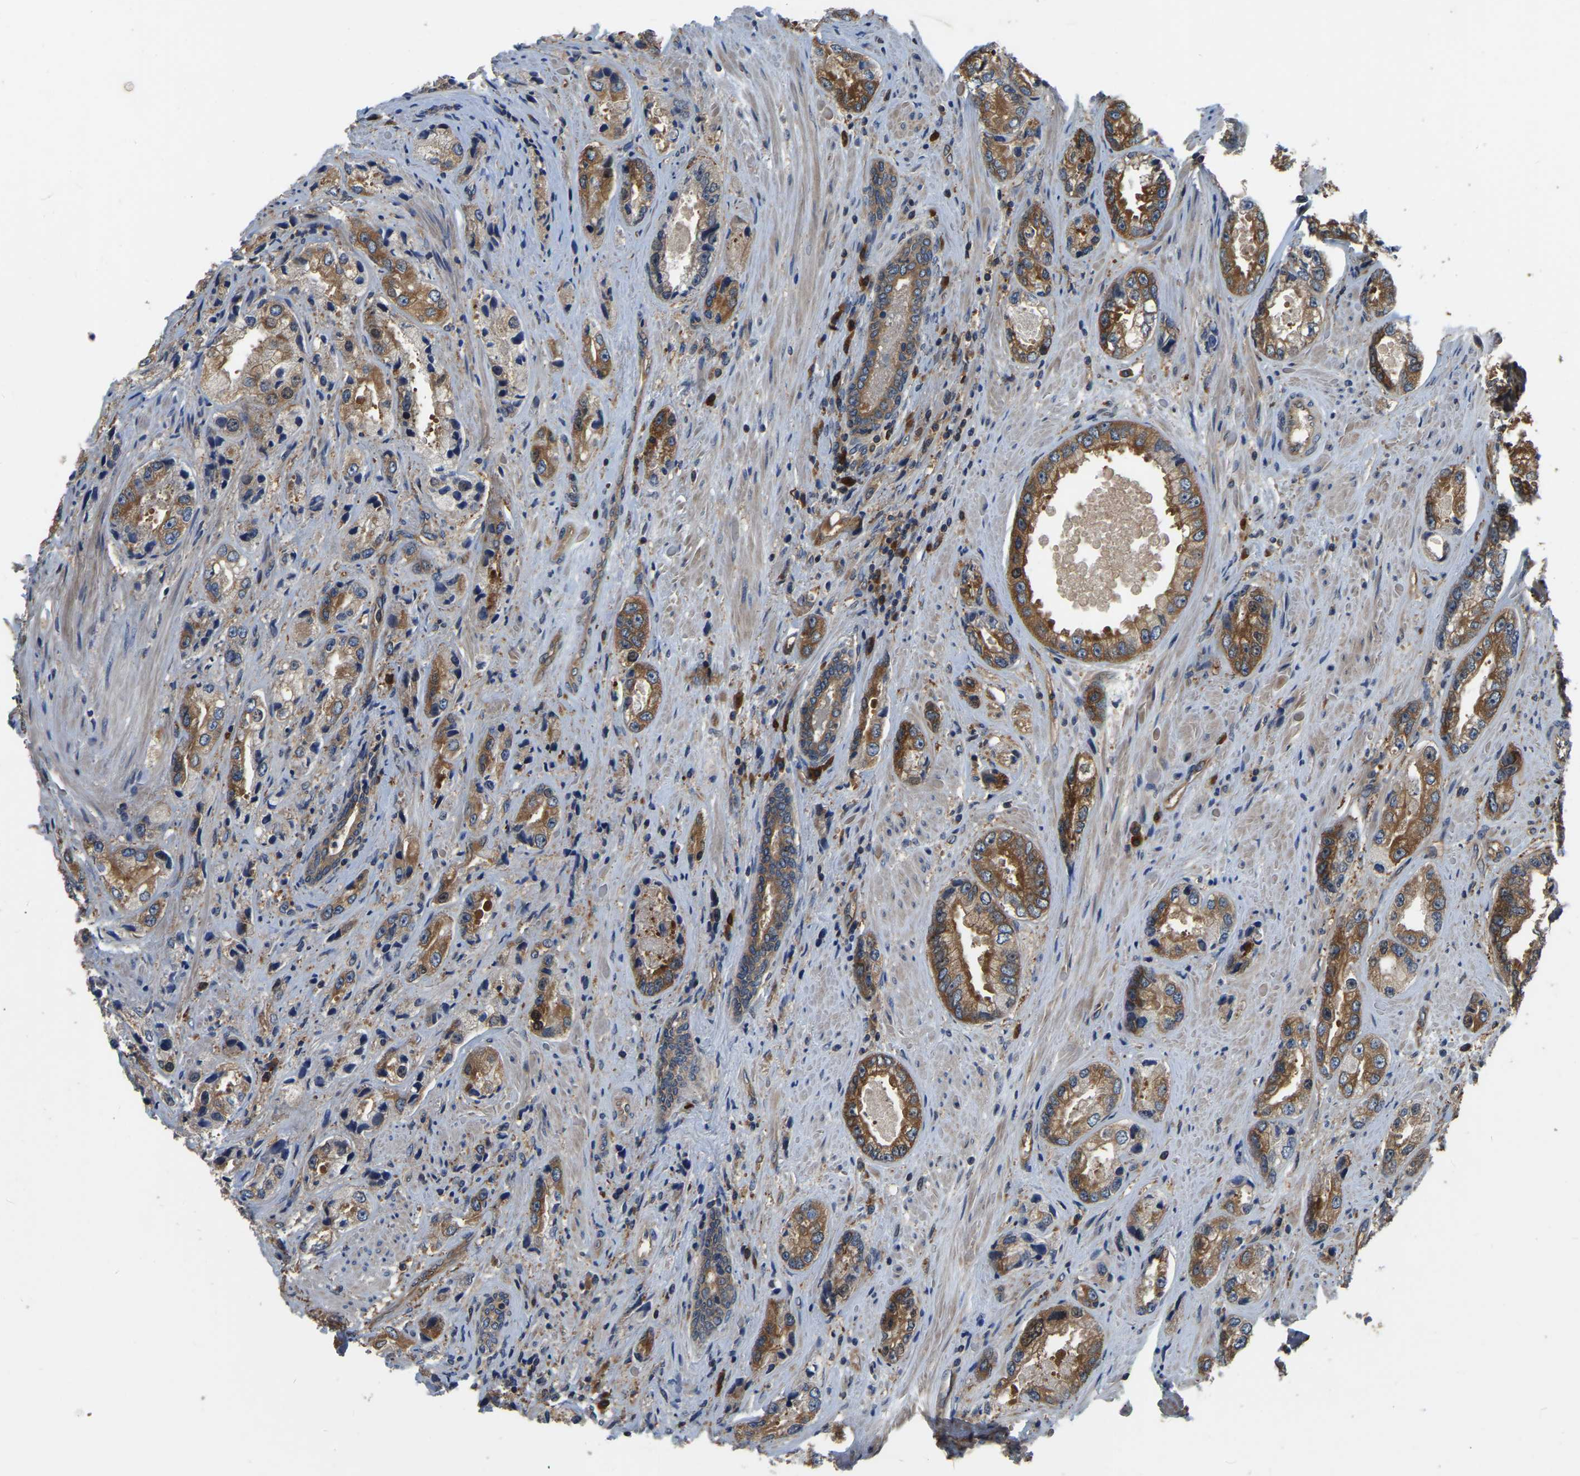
{"staining": {"intensity": "strong", "quantity": ">75%", "location": "cytoplasmic/membranous"}, "tissue": "prostate cancer", "cell_type": "Tumor cells", "image_type": "cancer", "snomed": [{"axis": "morphology", "description": "Adenocarcinoma, High grade"}, {"axis": "topography", "description": "Prostate"}], "caption": "Protein expression analysis of high-grade adenocarcinoma (prostate) reveals strong cytoplasmic/membranous staining in about >75% of tumor cells.", "gene": "GARS1", "patient": {"sex": "male", "age": 61}}